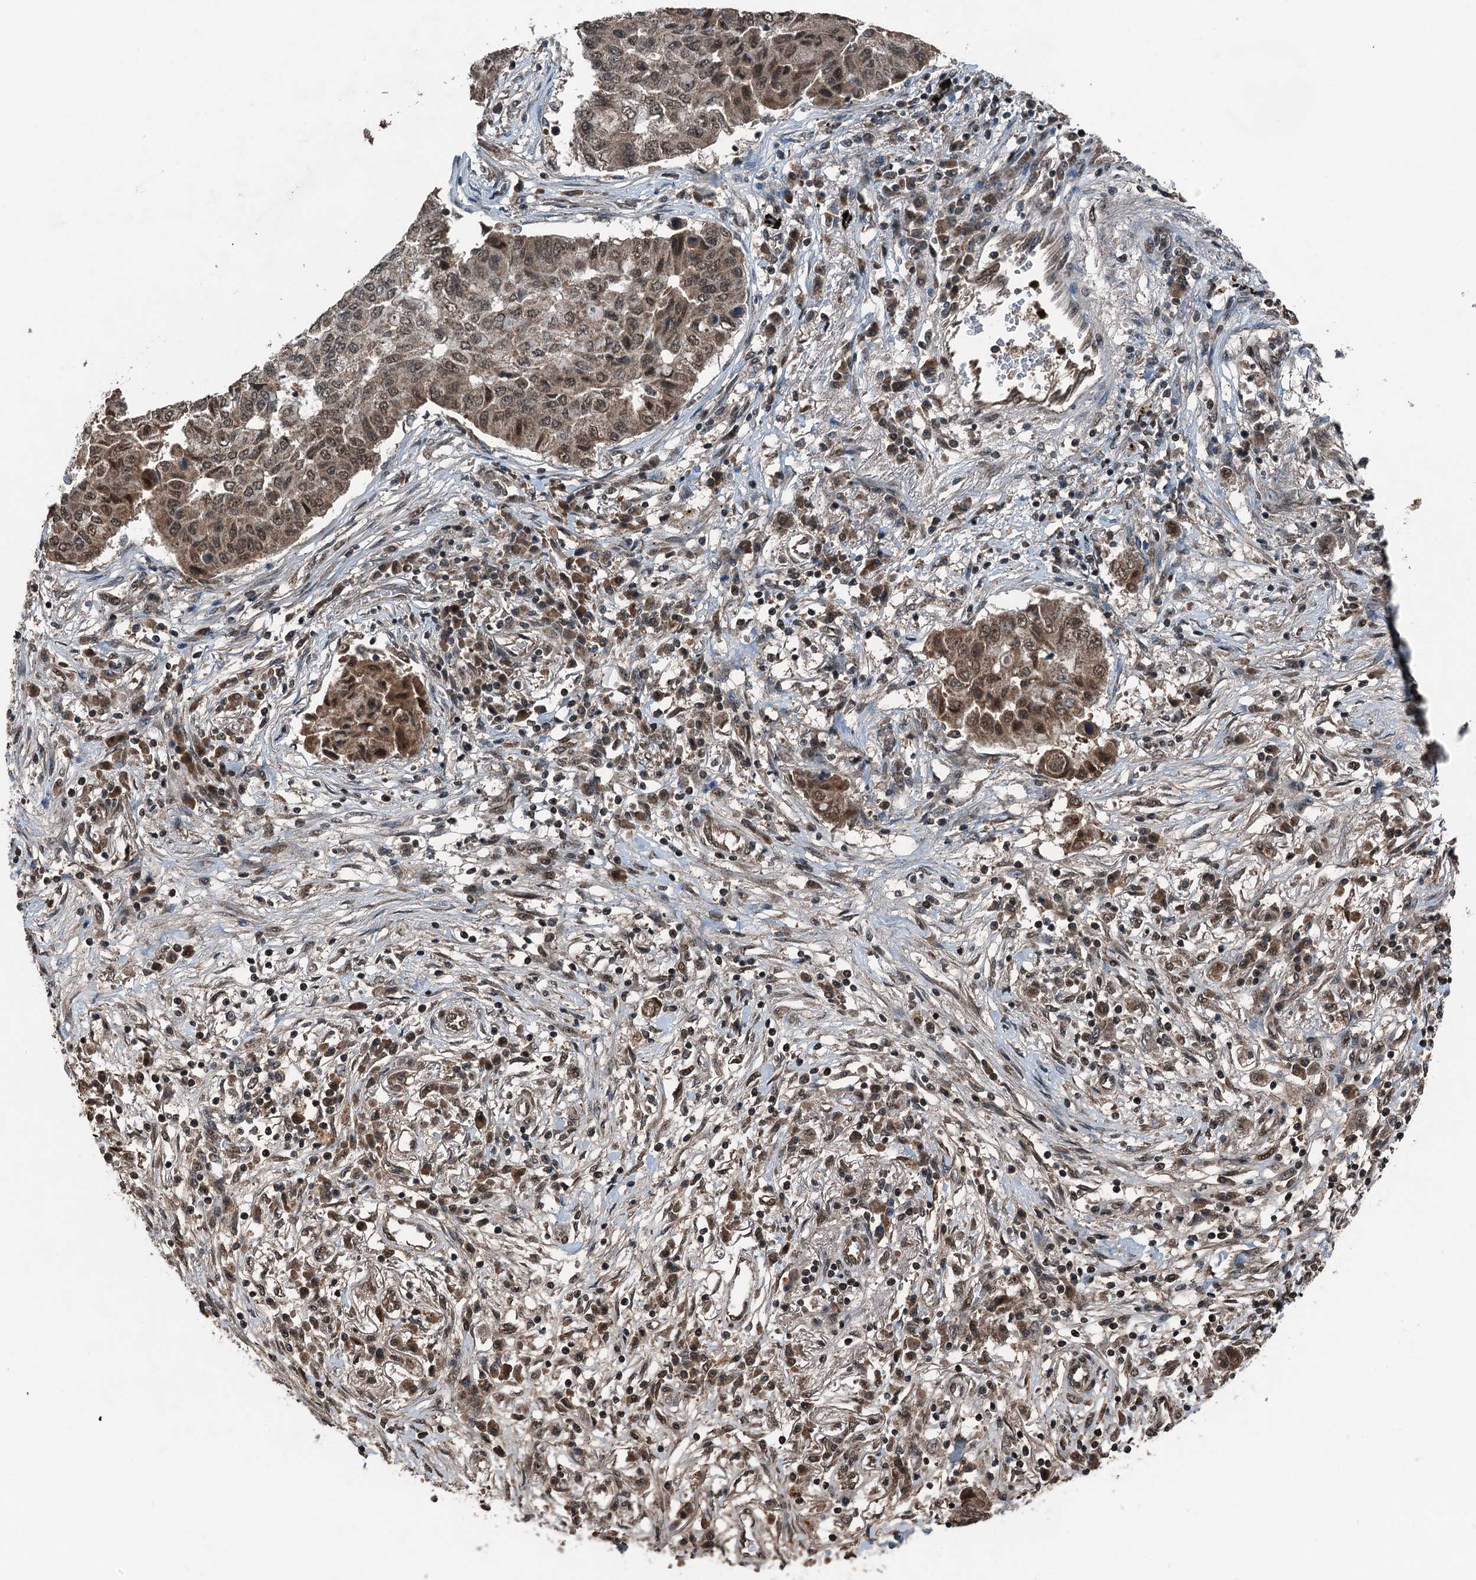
{"staining": {"intensity": "moderate", "quantity": "<25%", "location": "cytoplasmic/membranous,nuclear"}, "tissue": "lung cancer", "cell_type": "Tumor cells", "image_type": "cancer", "snomed": [{"axis": "morphology", "description": "Squamous cell carcinoma, NOS"}, {"axis": "topography", "description": "Lung"}], "caption": "An IHC histopathology image of tumor tissue is shown. Protein staining in brown highlights moderate cytoplasmic/membranous and nuclear positivity in lung squamous cell carcinoma within tumor cells.", "gene": "UBXN6", "patient": {"sex": "male", "age": 74}}